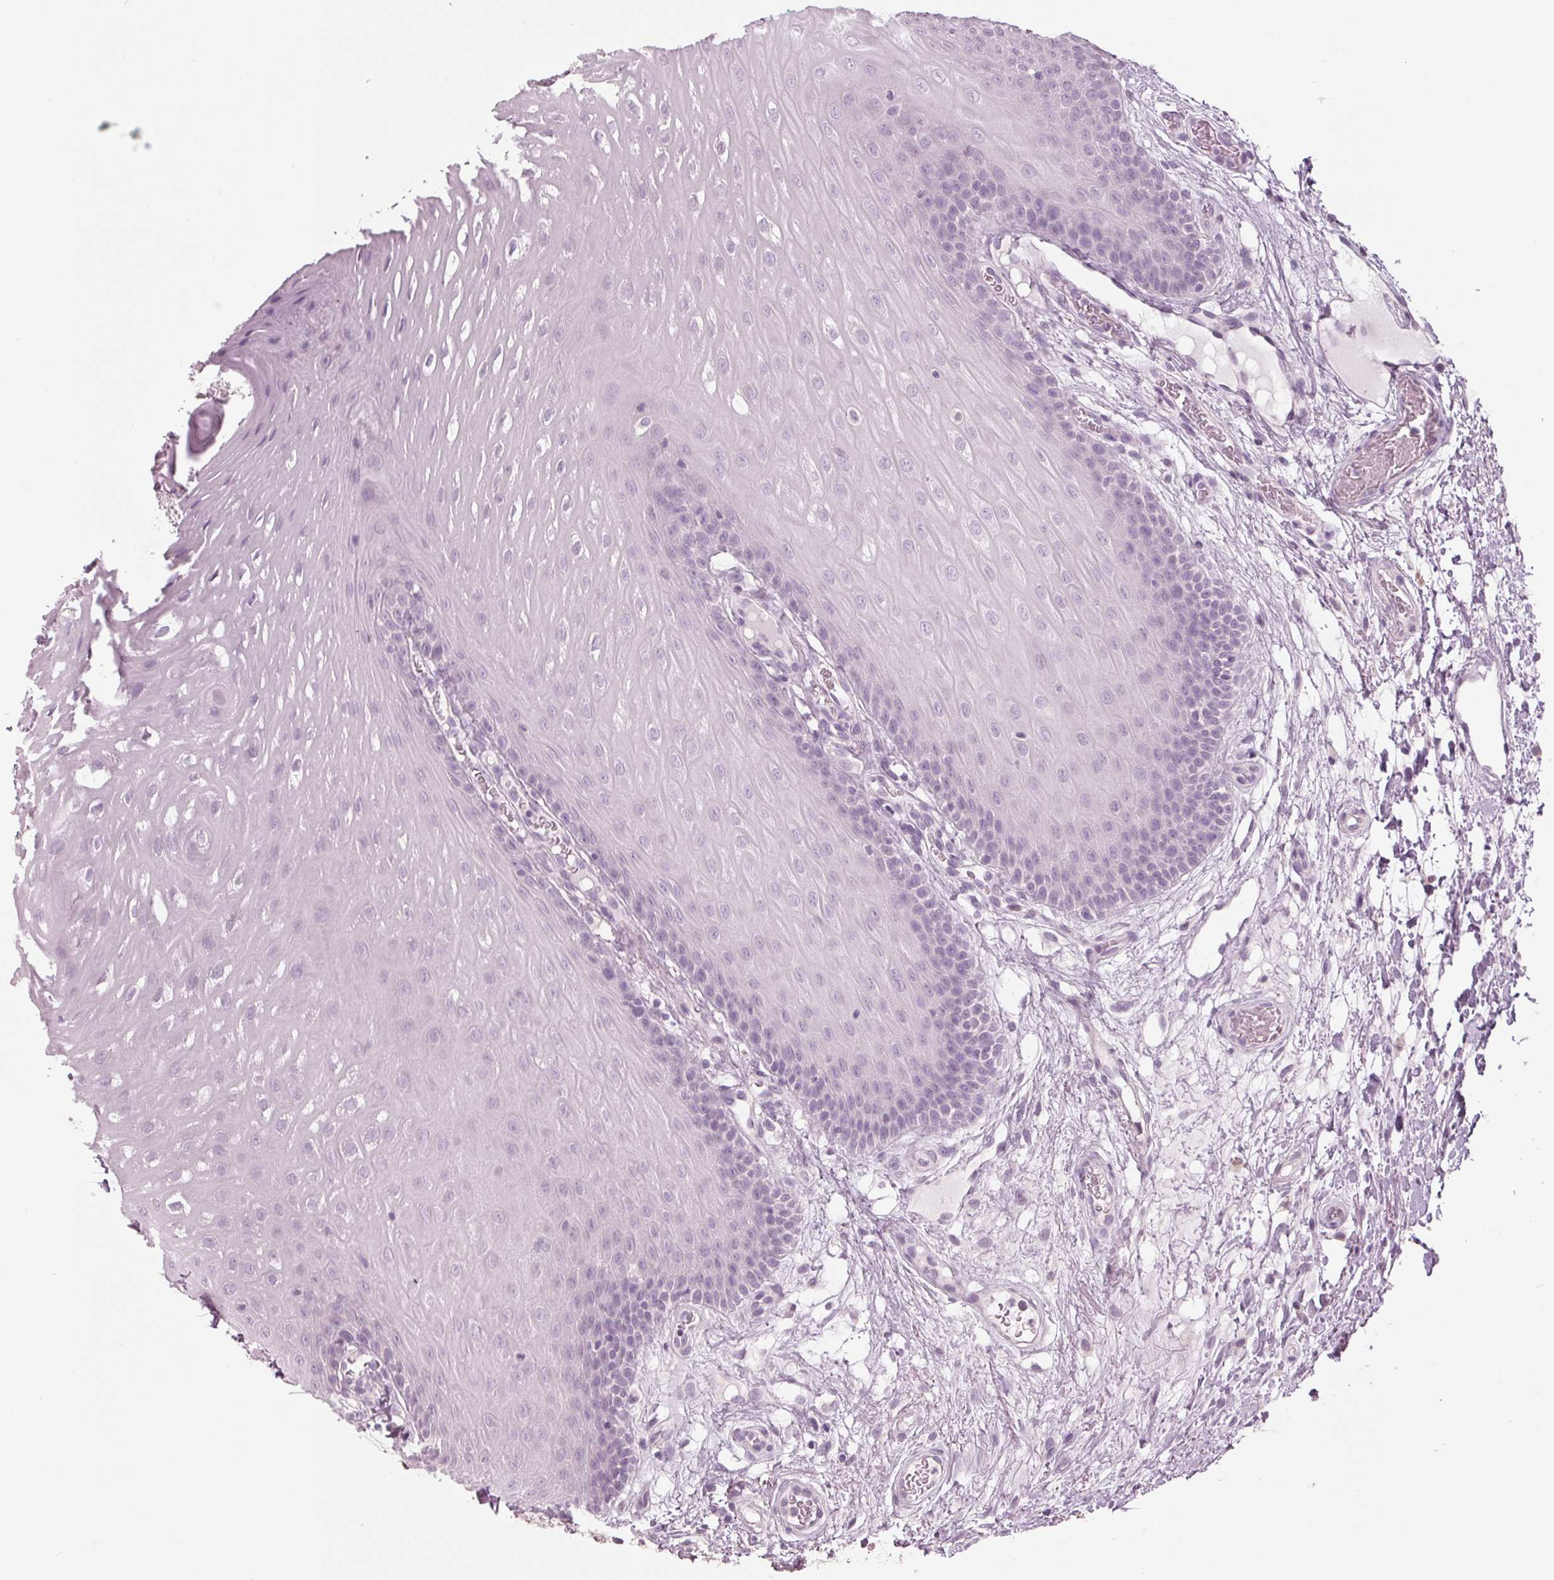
{"staining": {"intensity": "negative", "quantity": "none", "location": "none"}, "tissue": "oral mucosa", "cell_type": "Squamous epithelial cells", "image_type": "normal", "snomed": [{"axis": "morphology", "description": "Normal tissue, NOS"}, {"axis": "morphology", "description": "Squamous cell carcinoma, NOS"}, {"axis": "topography", "description": "Oral tissue"}, {"axis": "topography", "description": "Head-Neck"}], "caption": "High magnification brightfield microscopy of unremarkable oral mucosa stained with DAB (brown) and counterstained with hematoxylin (blue): squamous epithelial cells show no significant staining.", "gene": "TNNC2", "patient": {"sex": "male", "age": 78}}